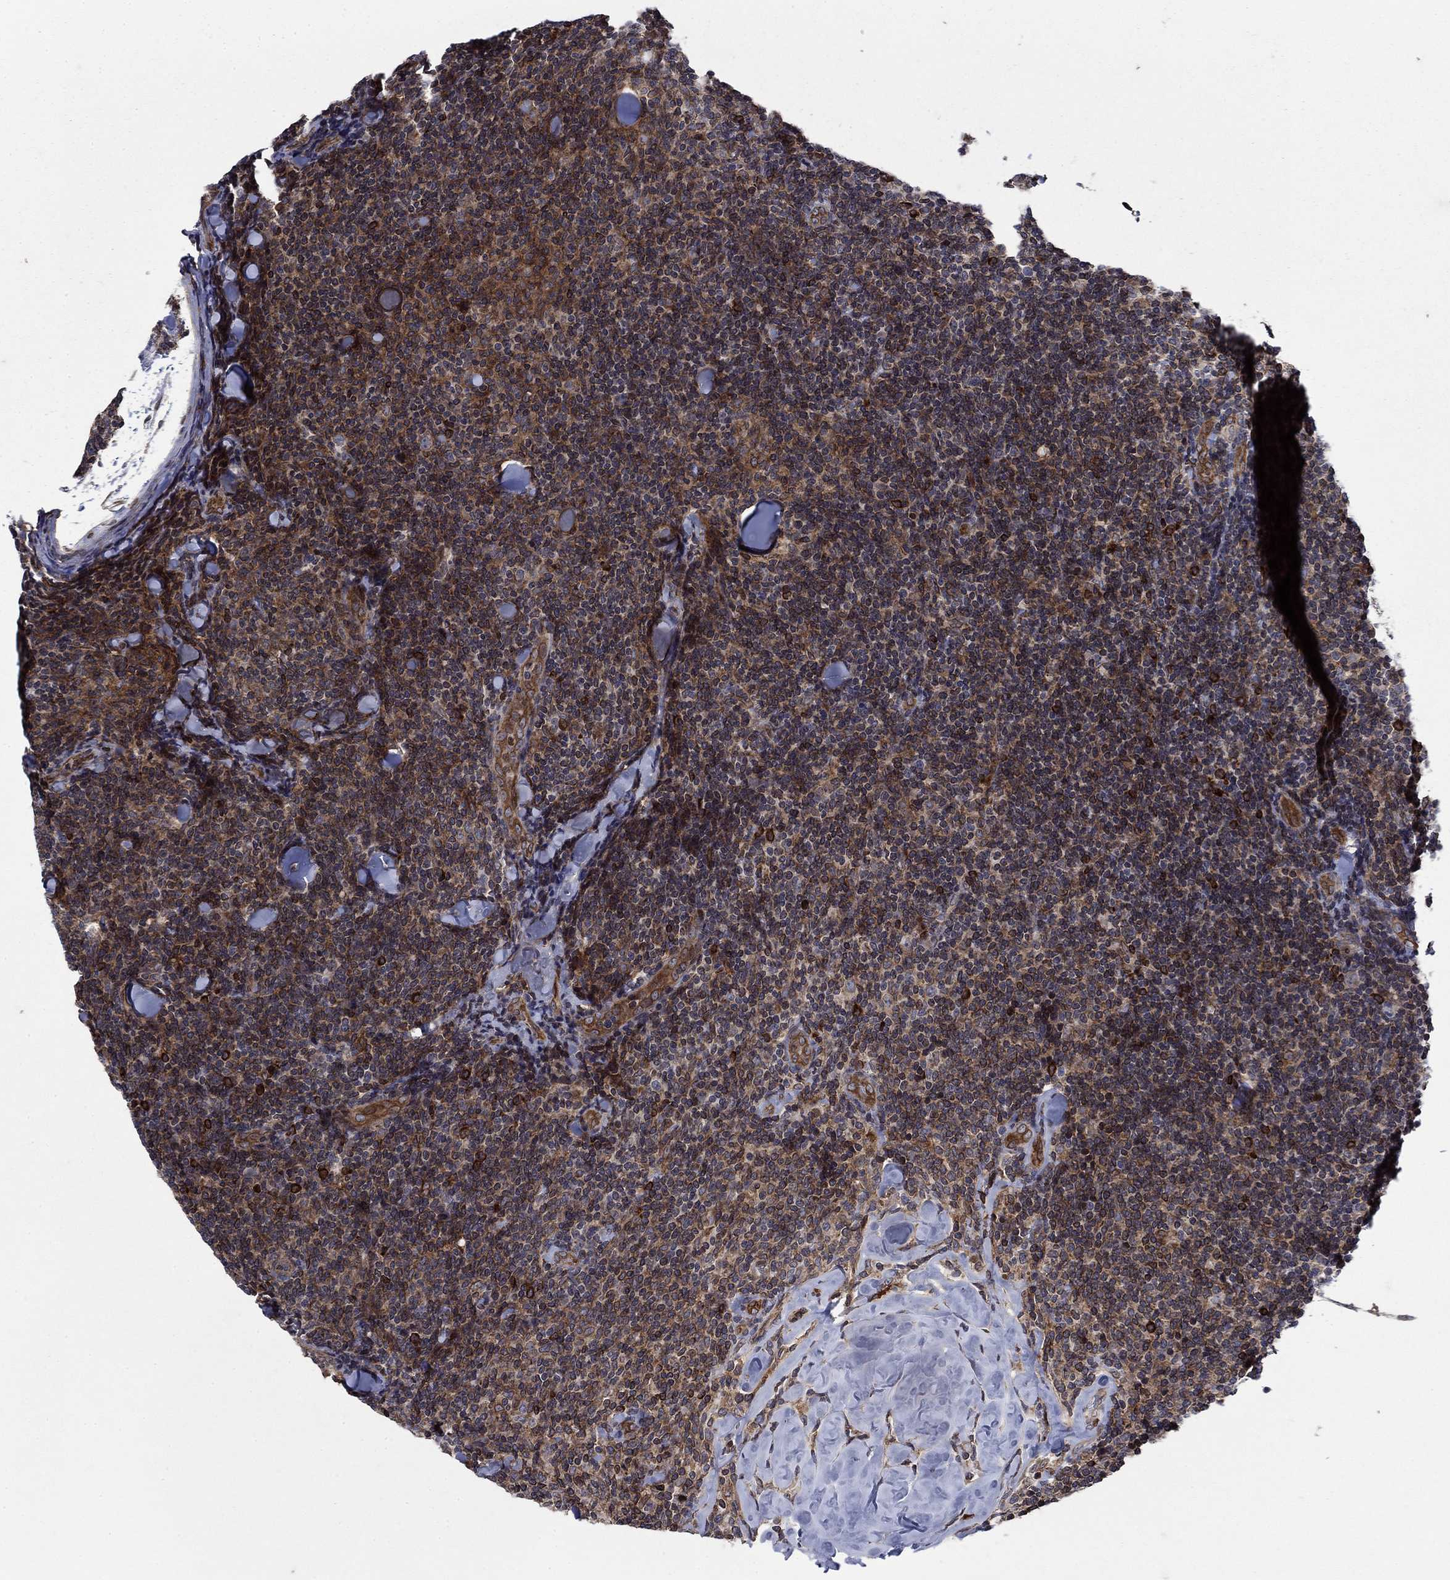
{"staining": {"intensity": "moderate", "quantity": "25%-75%", "location": "cytoplasmic/membranous"}, "tissue": "lymphoma", "cell_type": "Tumor cells", "image_type": "cancer", "snomed": [{"axis": "morphology", "description": "Malignant lymphoma, non-Hodgkin's type, Low grade"}, {"axis": "topography", "description": "Lymph node"}], "caption": "This photomicrograph shows immunohistochemistry (IHC) staining of lymphoma, with medium moderate cytoplasmic/membranous positivity in about 25%-75% of tumor cells.", "gene": "DHRS7", "patient": {"sex": "female", "age": 56}}